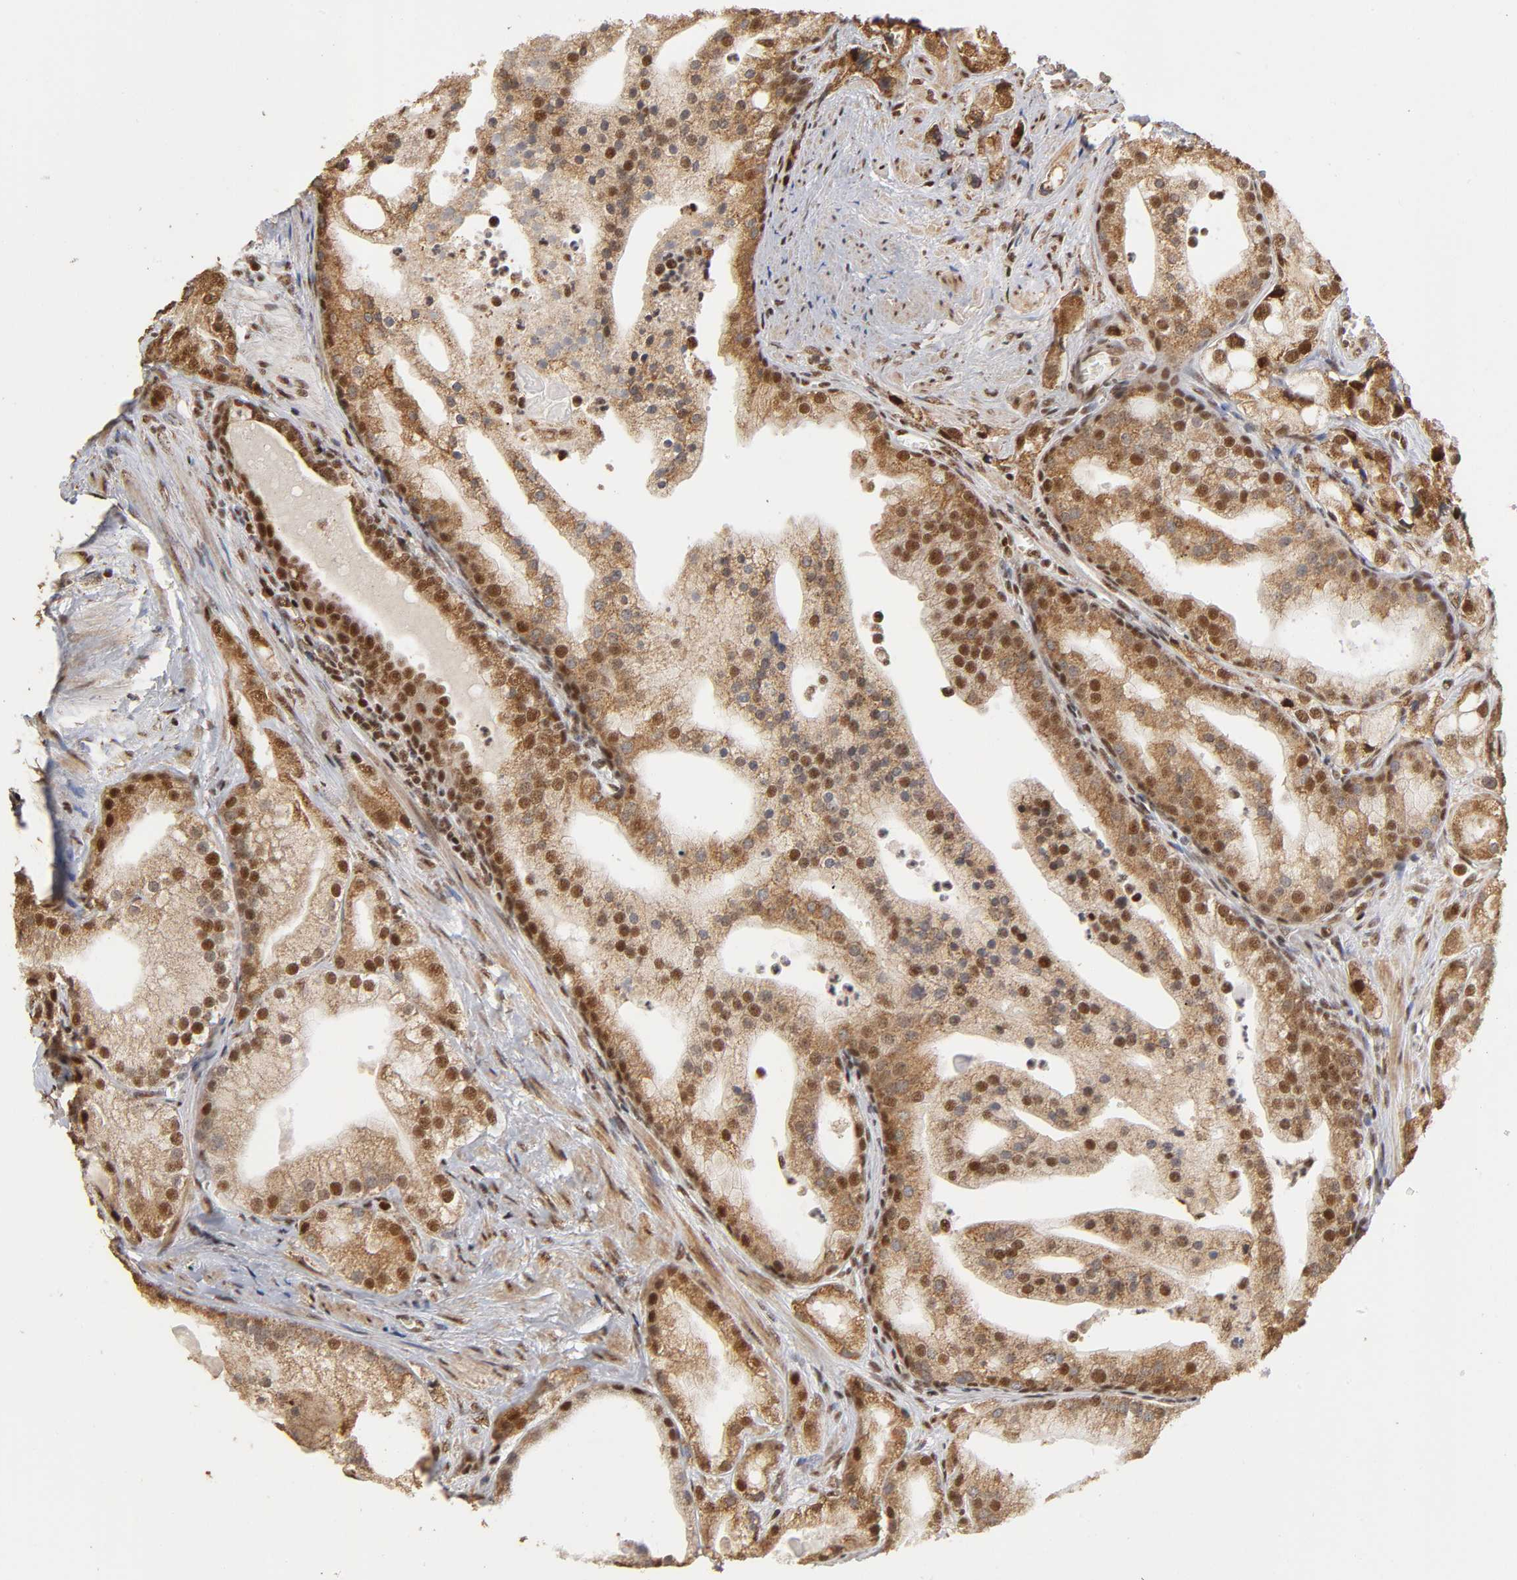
{"staining": {"intensity": "strong", "quantity": ">75%", "location": "cytoplasmic/membranous,nuclear"}, "tissue": "prostate cancer", "cell_type": "Tumor cells", "image_type": "cancer", "snomed": [{"axis": "morphology", "description": "Adenocarcinoma, Low grade"}, {"axis": "topography", "description": "Prostate"}], "caption": "This is a photomicrograph of IHC staining of prostate cancer, which shows strong positivity in the cytoplasmic/membranous and nuclear of tumor cells.", "gene": "RNF122", "patient": {"sex": "male", "age": 69}}